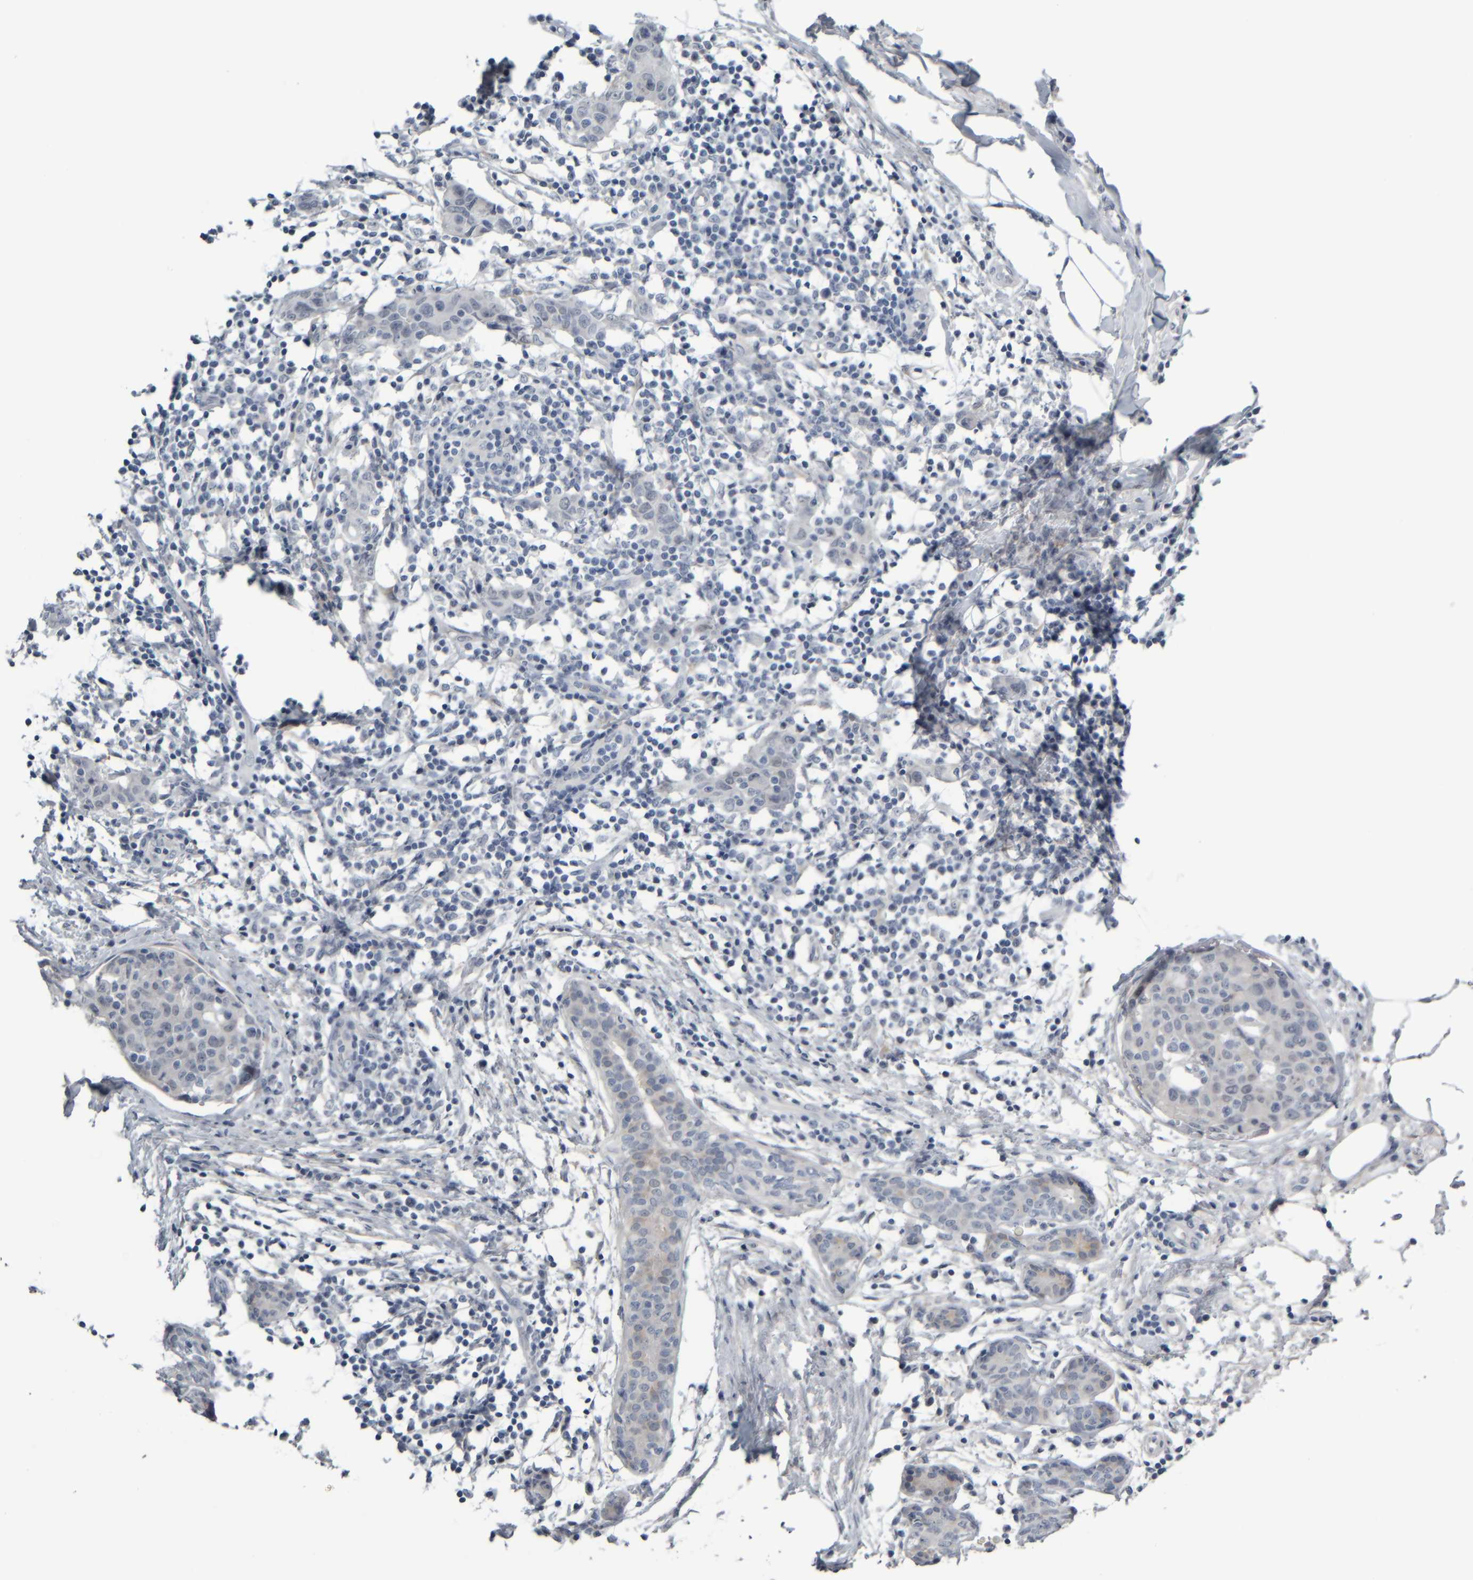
{"staining": {"intensity": "negative", "quantity": "none", "location": "none"}, "tissue": "breast cancer", "cell_type": "Tumor cells", "image_type": "cancer", "snomed": [{"axis": "morphology", "description": "Normal tissue, NOS"}, {"axis": "morphology", "description": "Duct carcinoma"}, {"axis": "topography", "description": "Breast"}], "caption": "Invasive ductal carcinoma (breast) stained for a protein using IHC exhibits no expression tumor cells.", "gene": "COL14A1", "patient": {"sex": "female", "age": 37}}